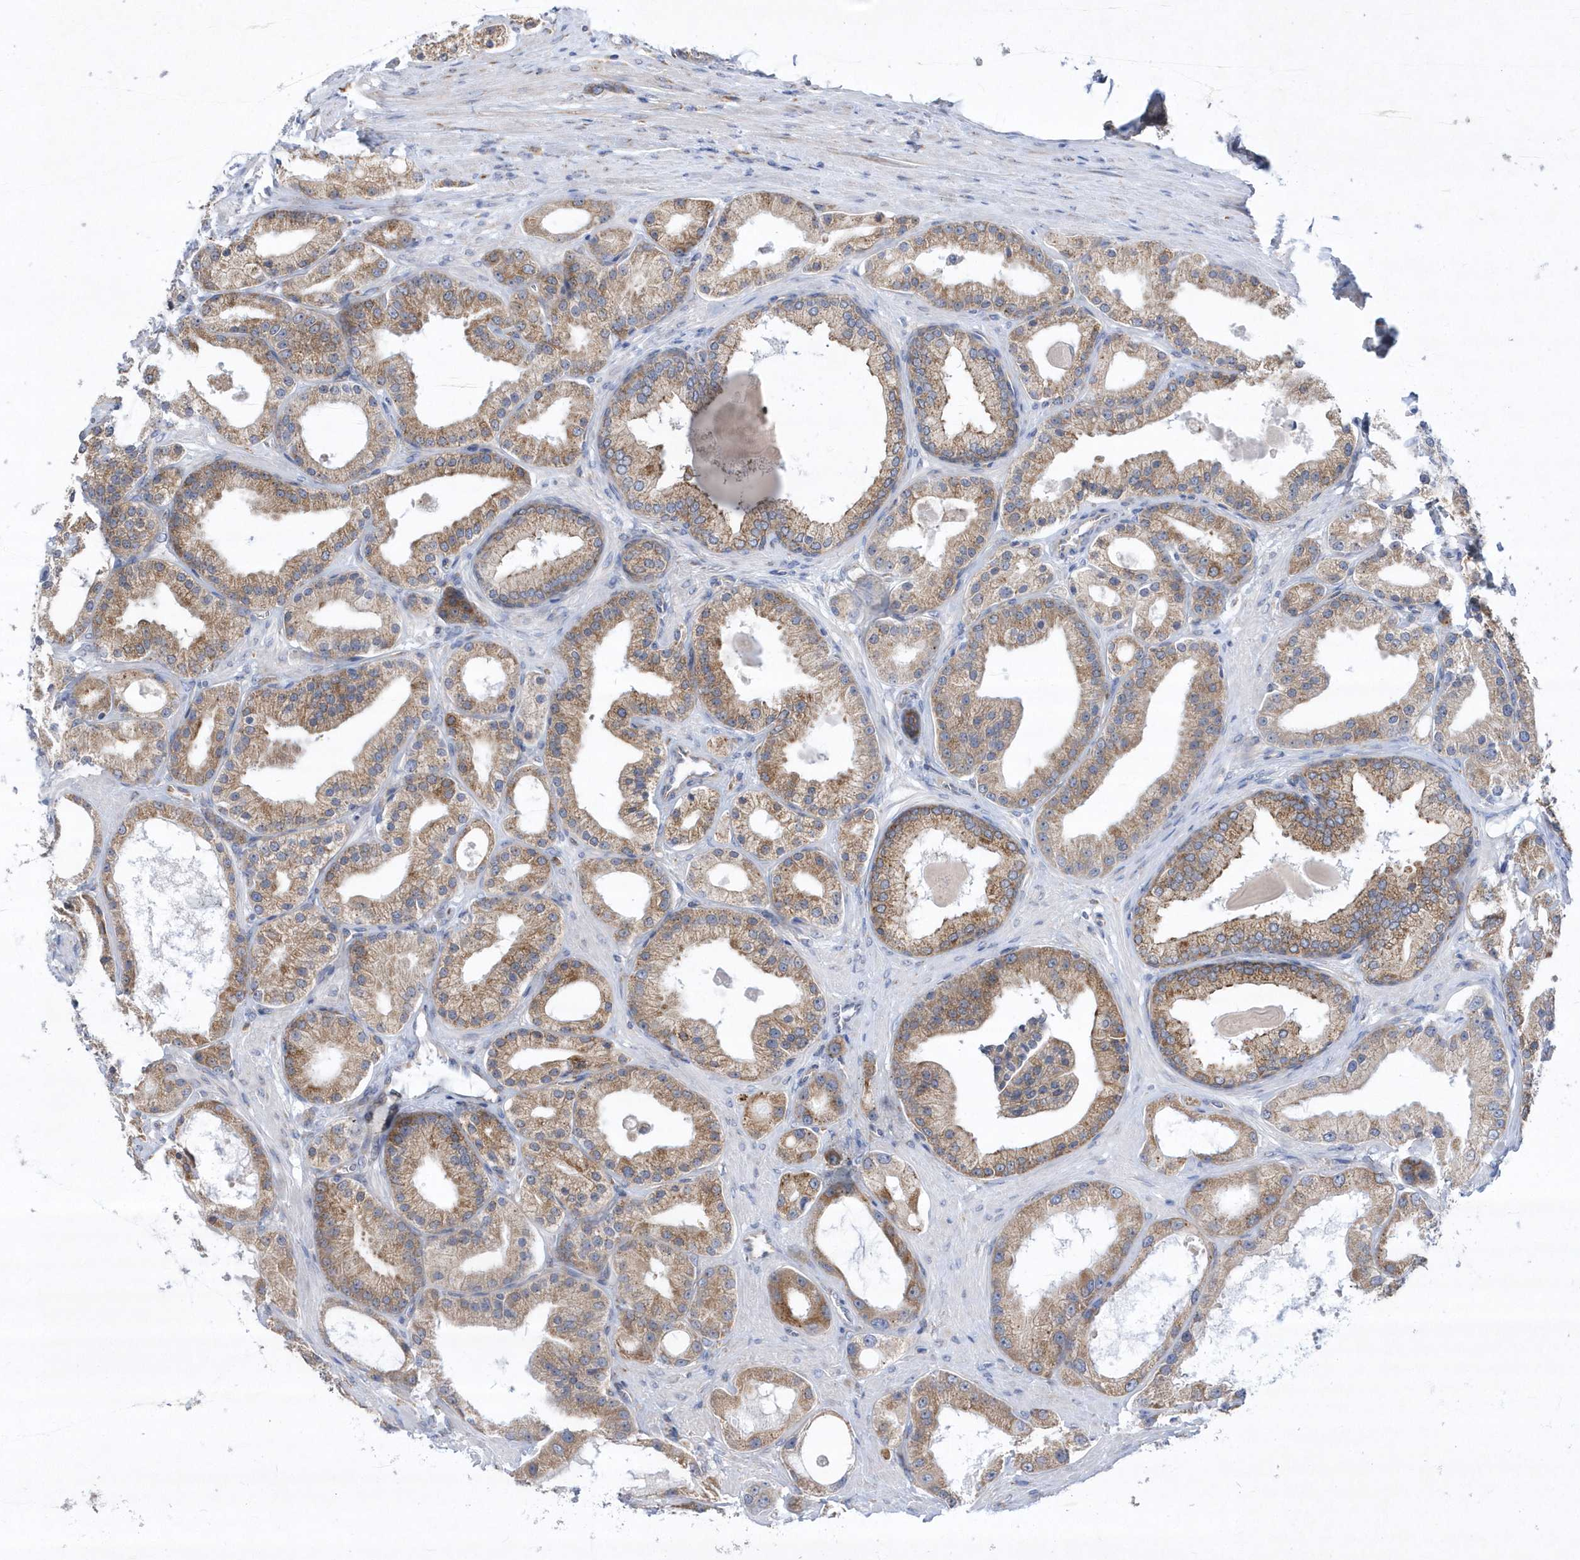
{"staining": {"intensity": "moderate", "quantity": ">75%", "location": "cytoplasmic/membranous"}, "tissue": "prostate cancer", "cell_type": "Tumor cells", "image_type": "cancer", "snomed": [{"axis": "morphology", "description": "Adenocarcinoma, Low grade"}, {"axis": "topography", "description": "Prostate"}], "caption": "Protein expression analysis of human prostate low-grade adenocarcinoma reveals moderate cytoplasmic/membranous staining in approximately >75% of tumor cells.", "gene": "MED31", "patient": {"sex": "male", "age": 67}}